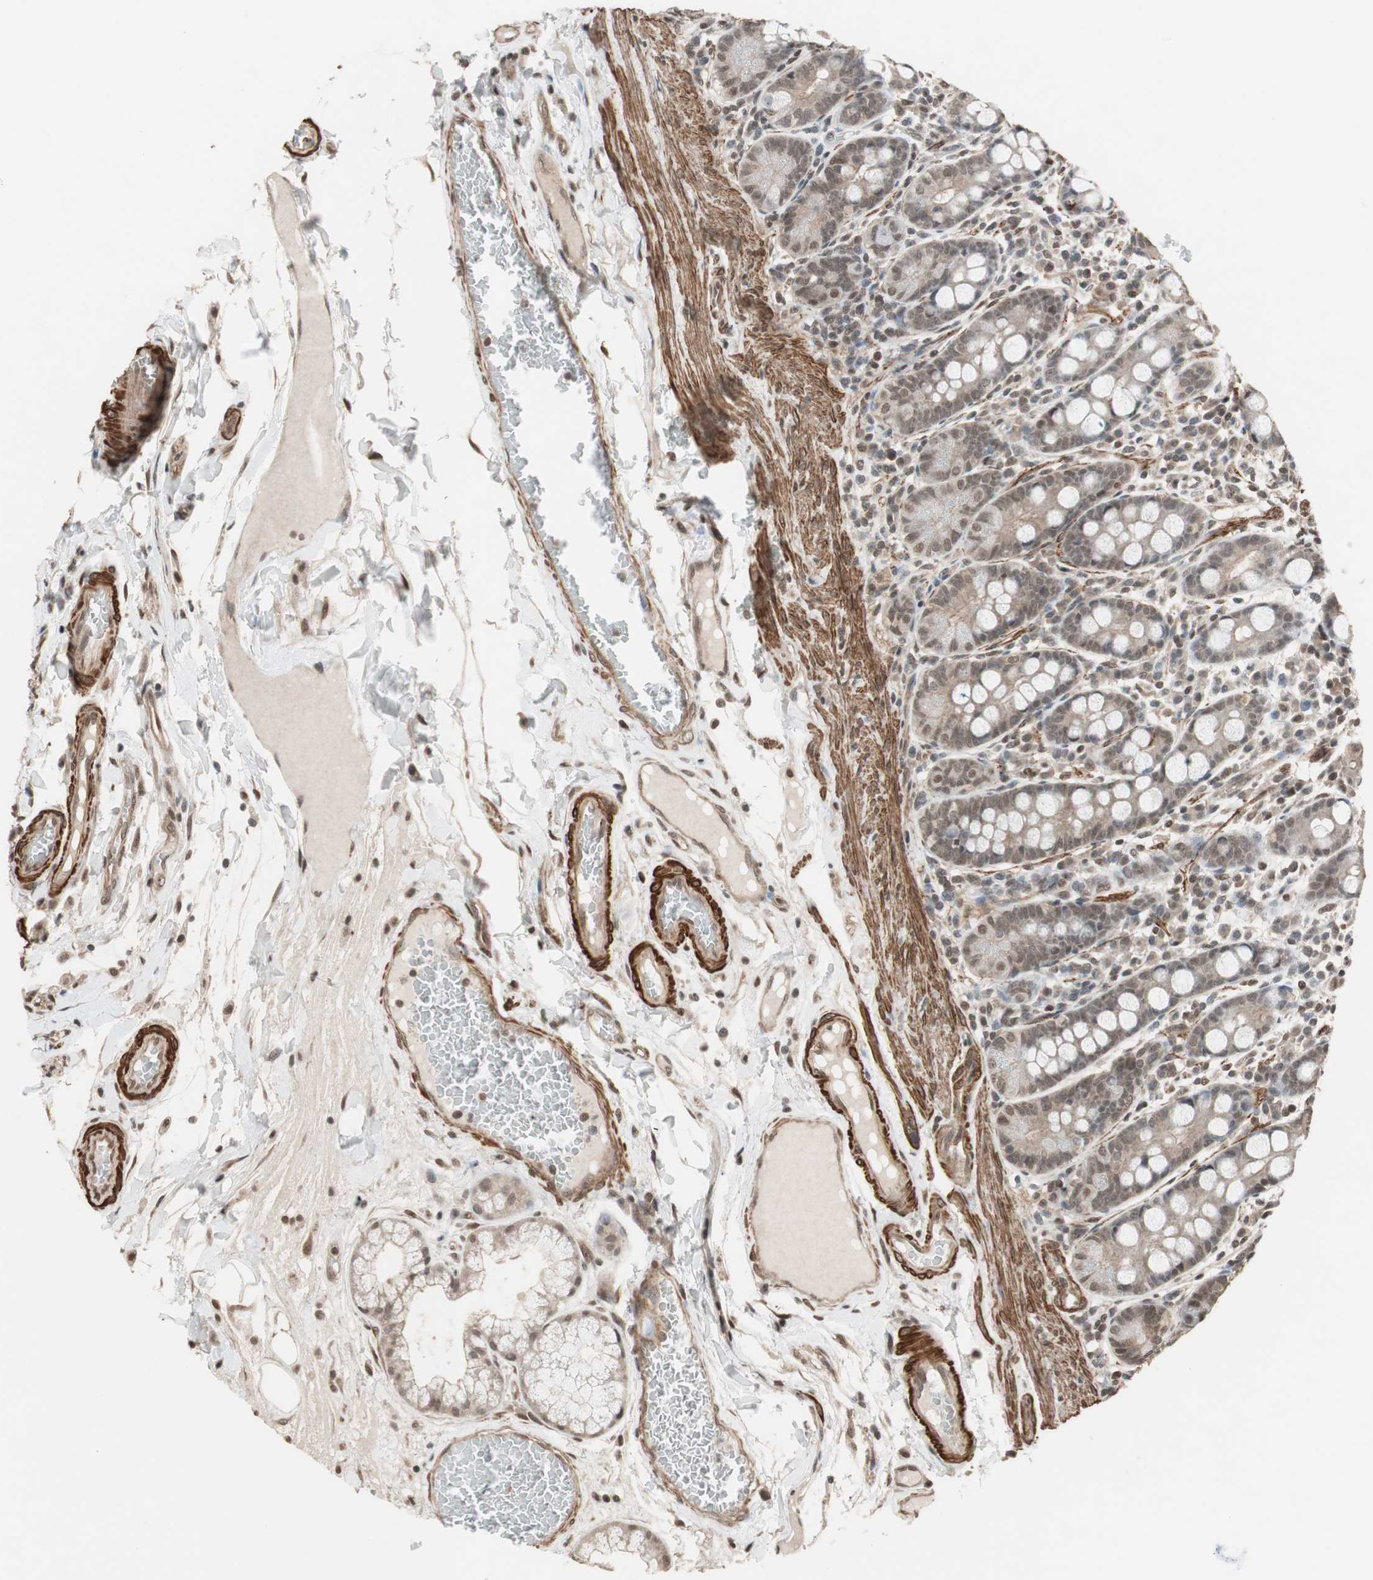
{"staining": {"intensity": "weak", "quantity": "25%-75%", "location": "cytoplasmic/membranous,nuclear"}, "tissue": "duodenum", "cell_type": "Glandular cells", "image_type": "normal", "snomed": [{"axis": "morphology", "description": "Normal tissue, NOS"}, {"axis": "topography", "description": "Duodenum"}], "caption": "Immunohistochemical staining of benign duodenum reveals weak cytoplasmic/membranous,nuclear protein staining in about 25%-75% of glandular cells.", "gene": "DRAP1", "patient": {"sex": "male", "age": 50}}